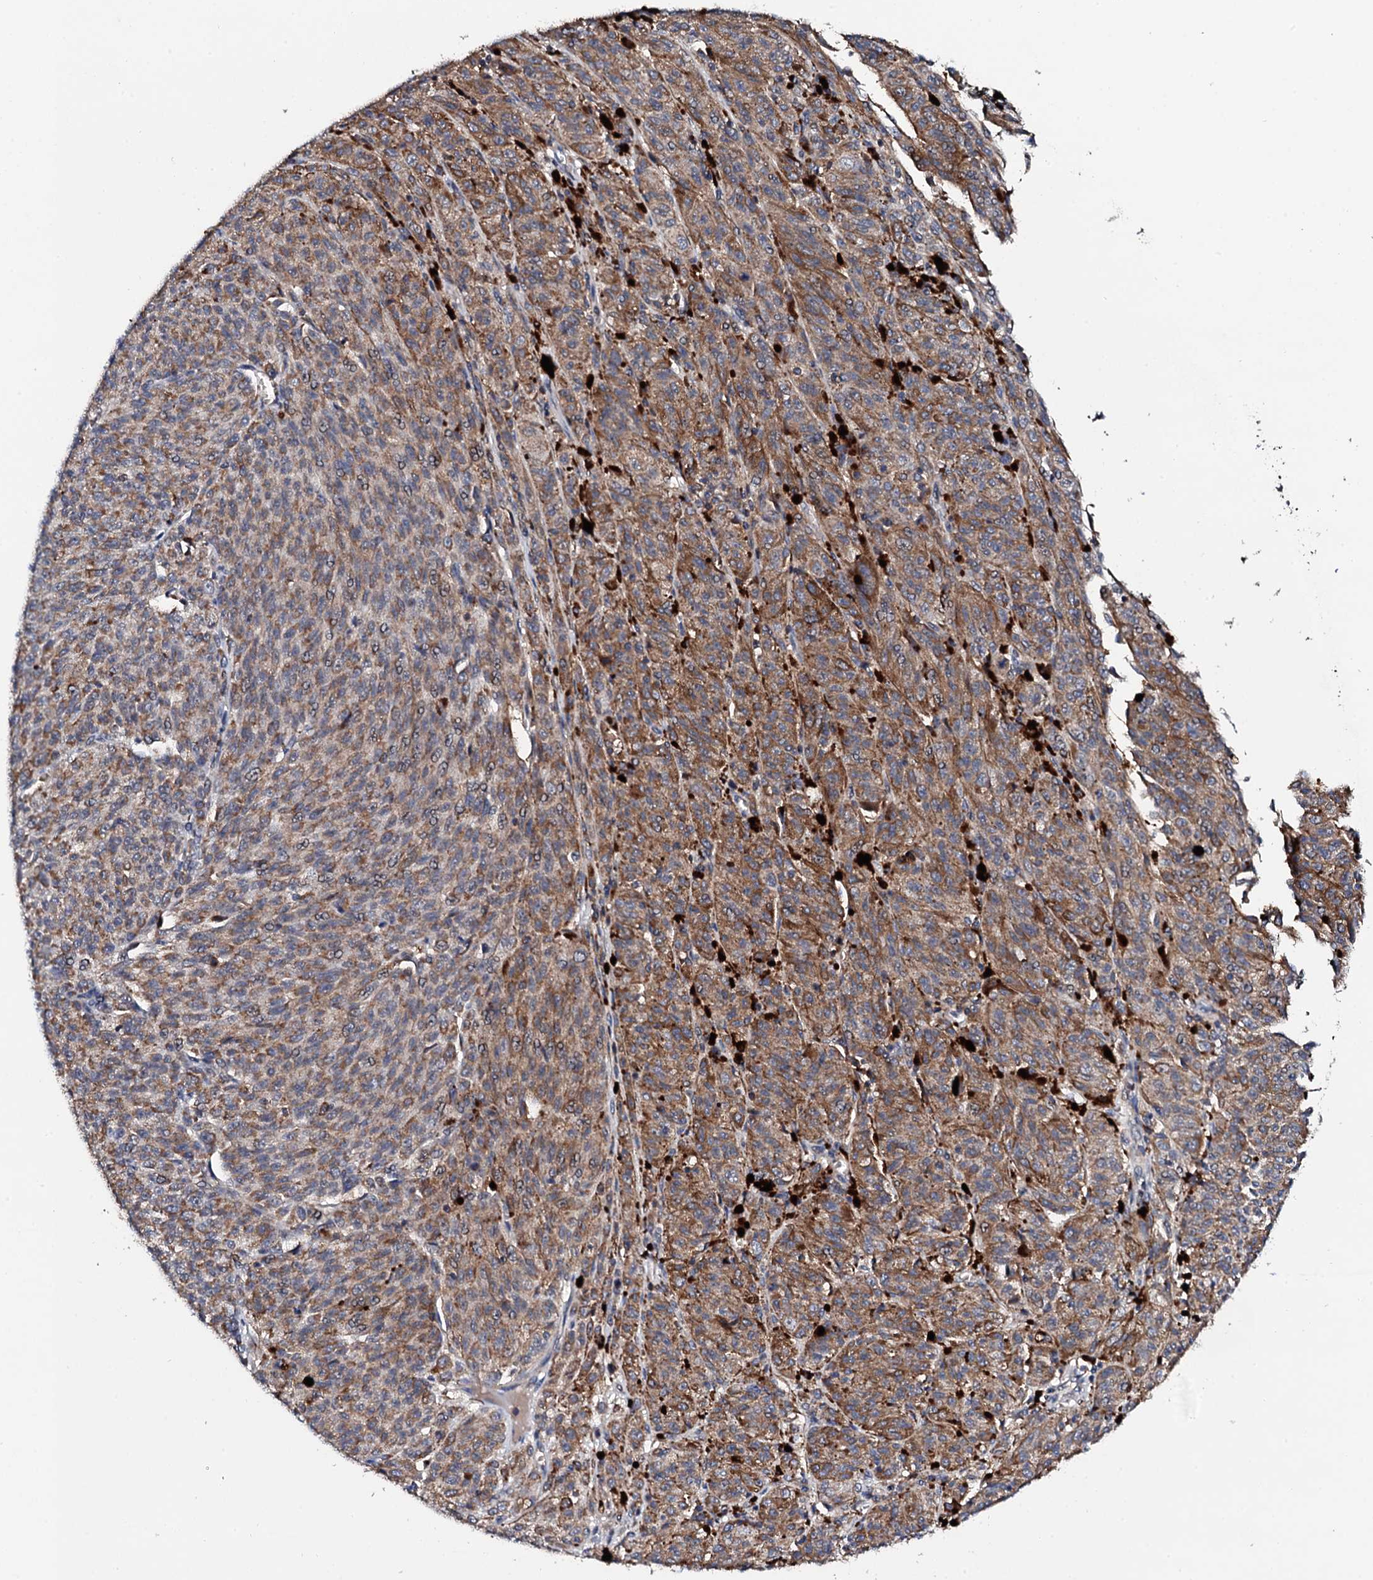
{"staining": {"intensity": "moderate", "quantity": ">75%", "location": "cytoplasmic/membranous"}, "tissue": "melanoma", "cell_type": "Tumor cells", "image_type": "cancer", "snomed": [{"axis": "morphology", "description": "Malignant melanoma, NOS"}, {"axis": "topography", "description": "Skin"}], "caption": "Immunohistochemistry micrograph of neoplastic tissue: human malignant melanoma stained using IHC exhibits medium levels of moderate protein expression localized specifically in the cytoplasmic/membranous of tumor cells, appearing as a cytoplasmic/membranous brown color.", "gene": "COG4", "patient": {"sex": "female", "age": 52}}